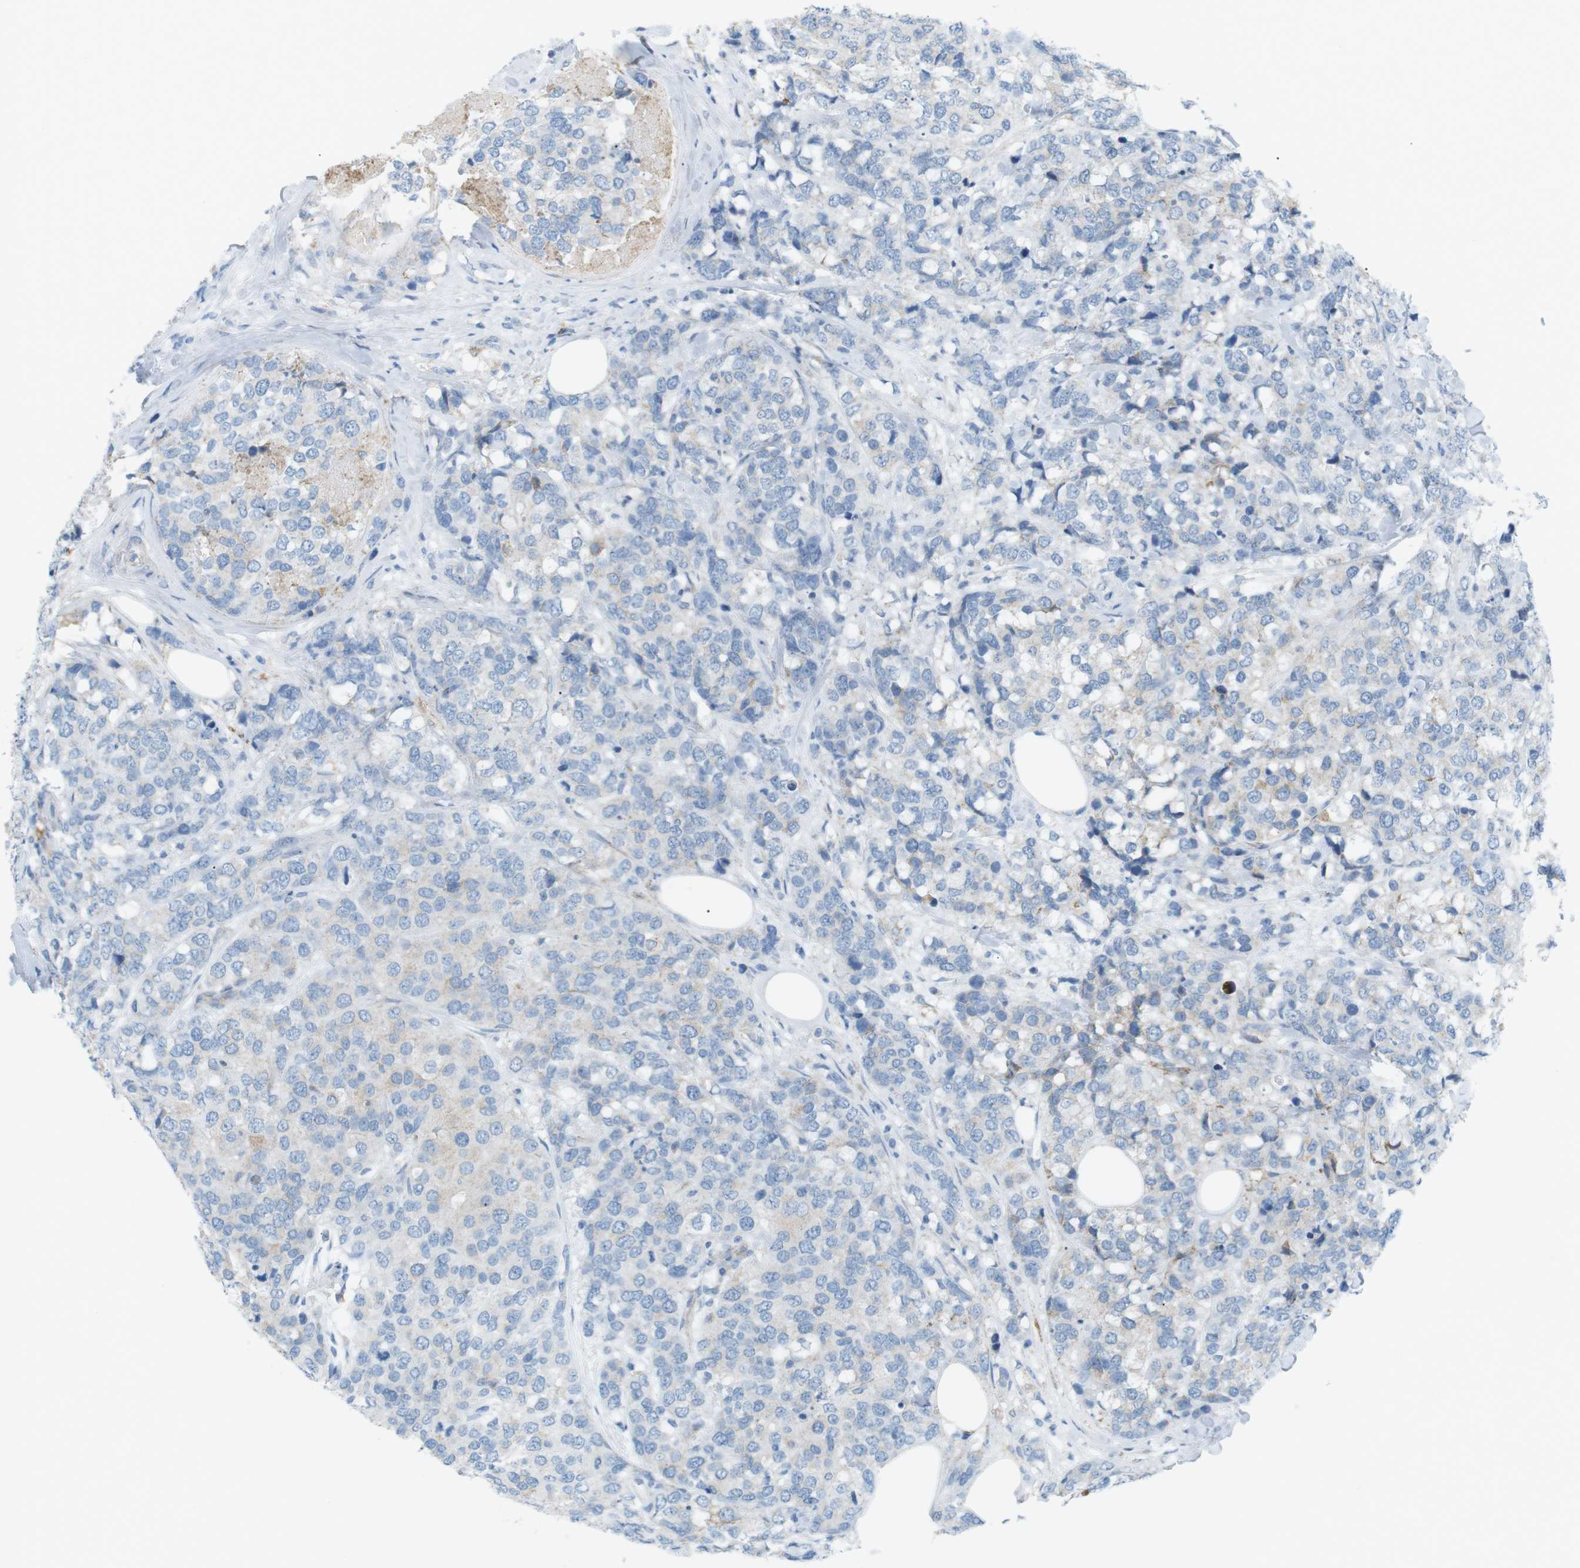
{"staining": {"intensity": "negative", "quantity": "none", "location": "none"}, "tissue": "breast cancer", "cell_type": "Tumor cells", "image_type": "cancer", "snomed": [{"axis": "morphology", "description": "Lobular carcinoma"}, {"axis": "topography", "description": "Breast"}], "caption": "DAB (3,3'-diaminobenzidine) immunohistochemical staining of lobular carcinoma (breast) demonstrates no significant staining in tumor cells.", "gene": "VAMP1", "patient": {"sex": "female", "age": 59}}